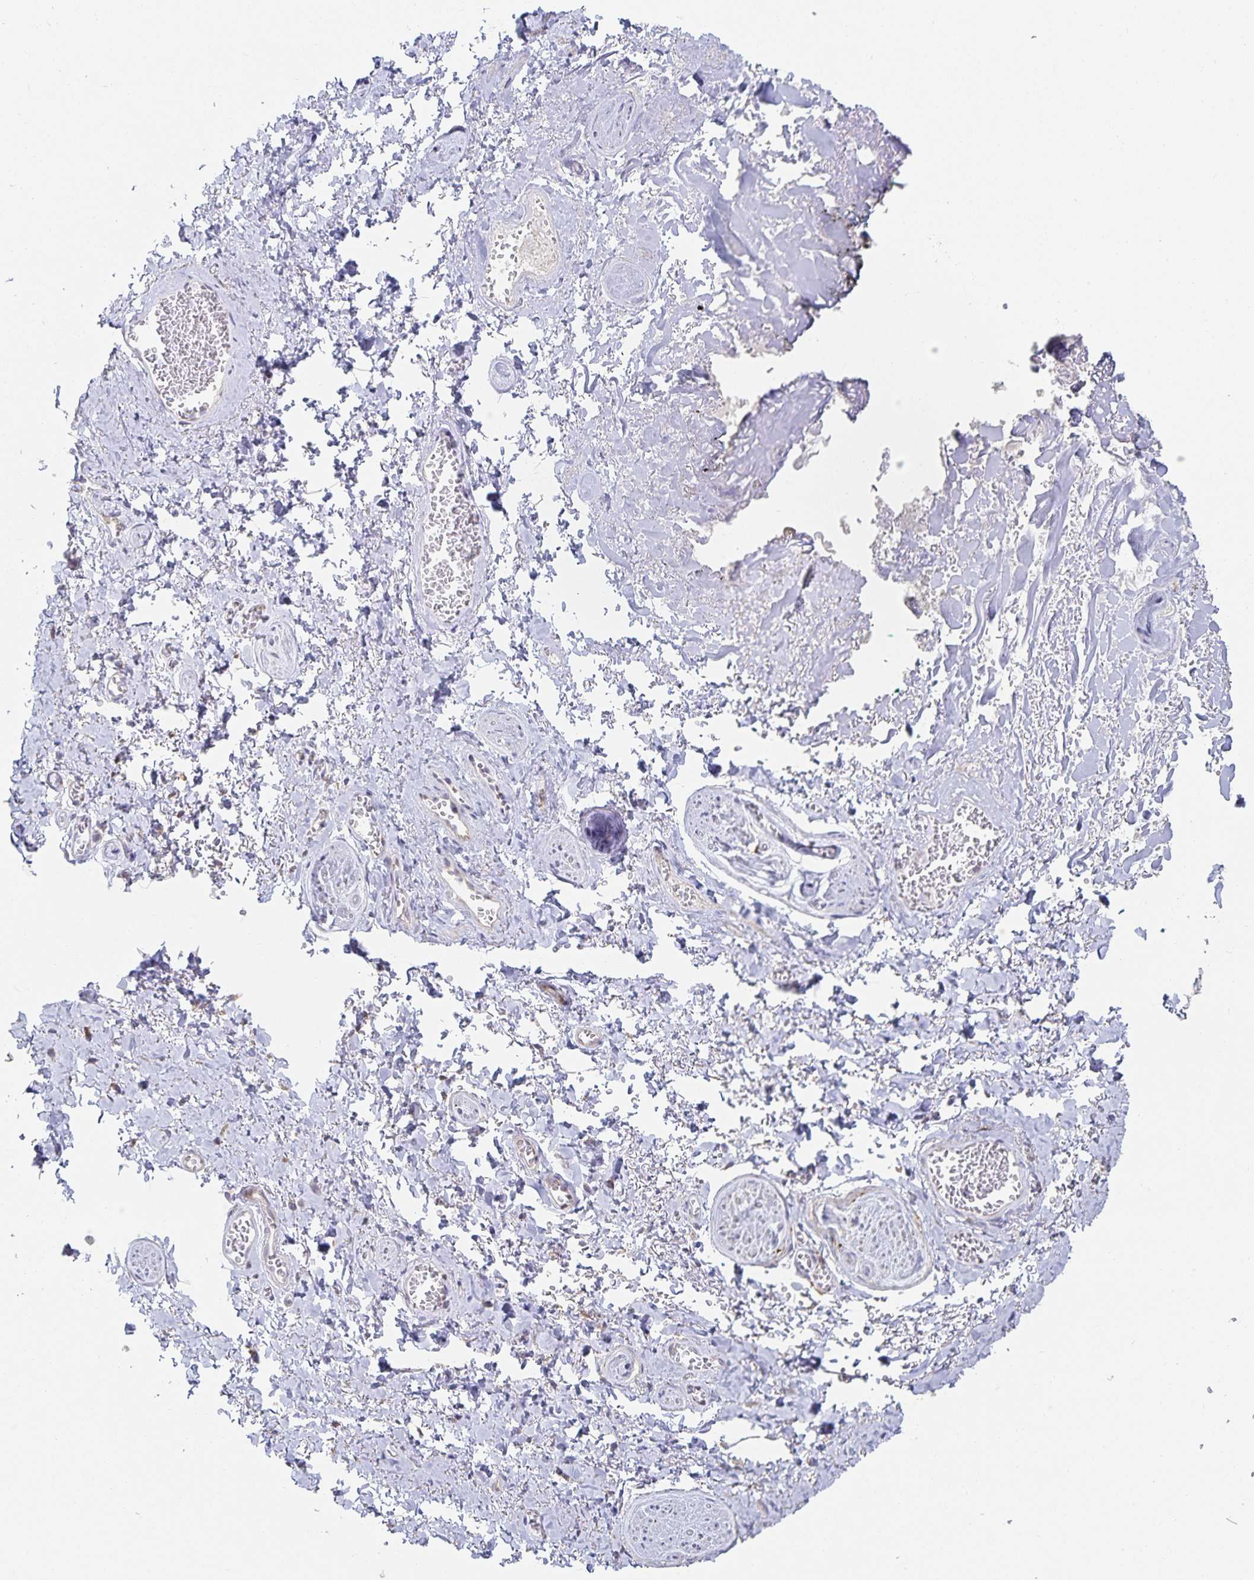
{"staining": {"intensity": "negative", "quantity": "none", "location": "none"}, "tissue": "adipose tissue", "cell_type": "Adipocytes", "image_type": "normal", "snomed": [{"axis": "morphology", "description": "Normal tissue, NOS"}, {"axis": "topography", "description": "Vulva"}, {"axis": "topography", "description": "Peripheral nerve tissue"}], "caption": "There is no significant staining in adipocytes of adipose tissue. Brightfield microscopy of IHC stained with DAB (3,3'-diaminobenzidine) (brown) and hematoxylin (blue), captured at high magnification.", "gene": "NOMO1", "patient": {"sex": "female", "age": 66}}